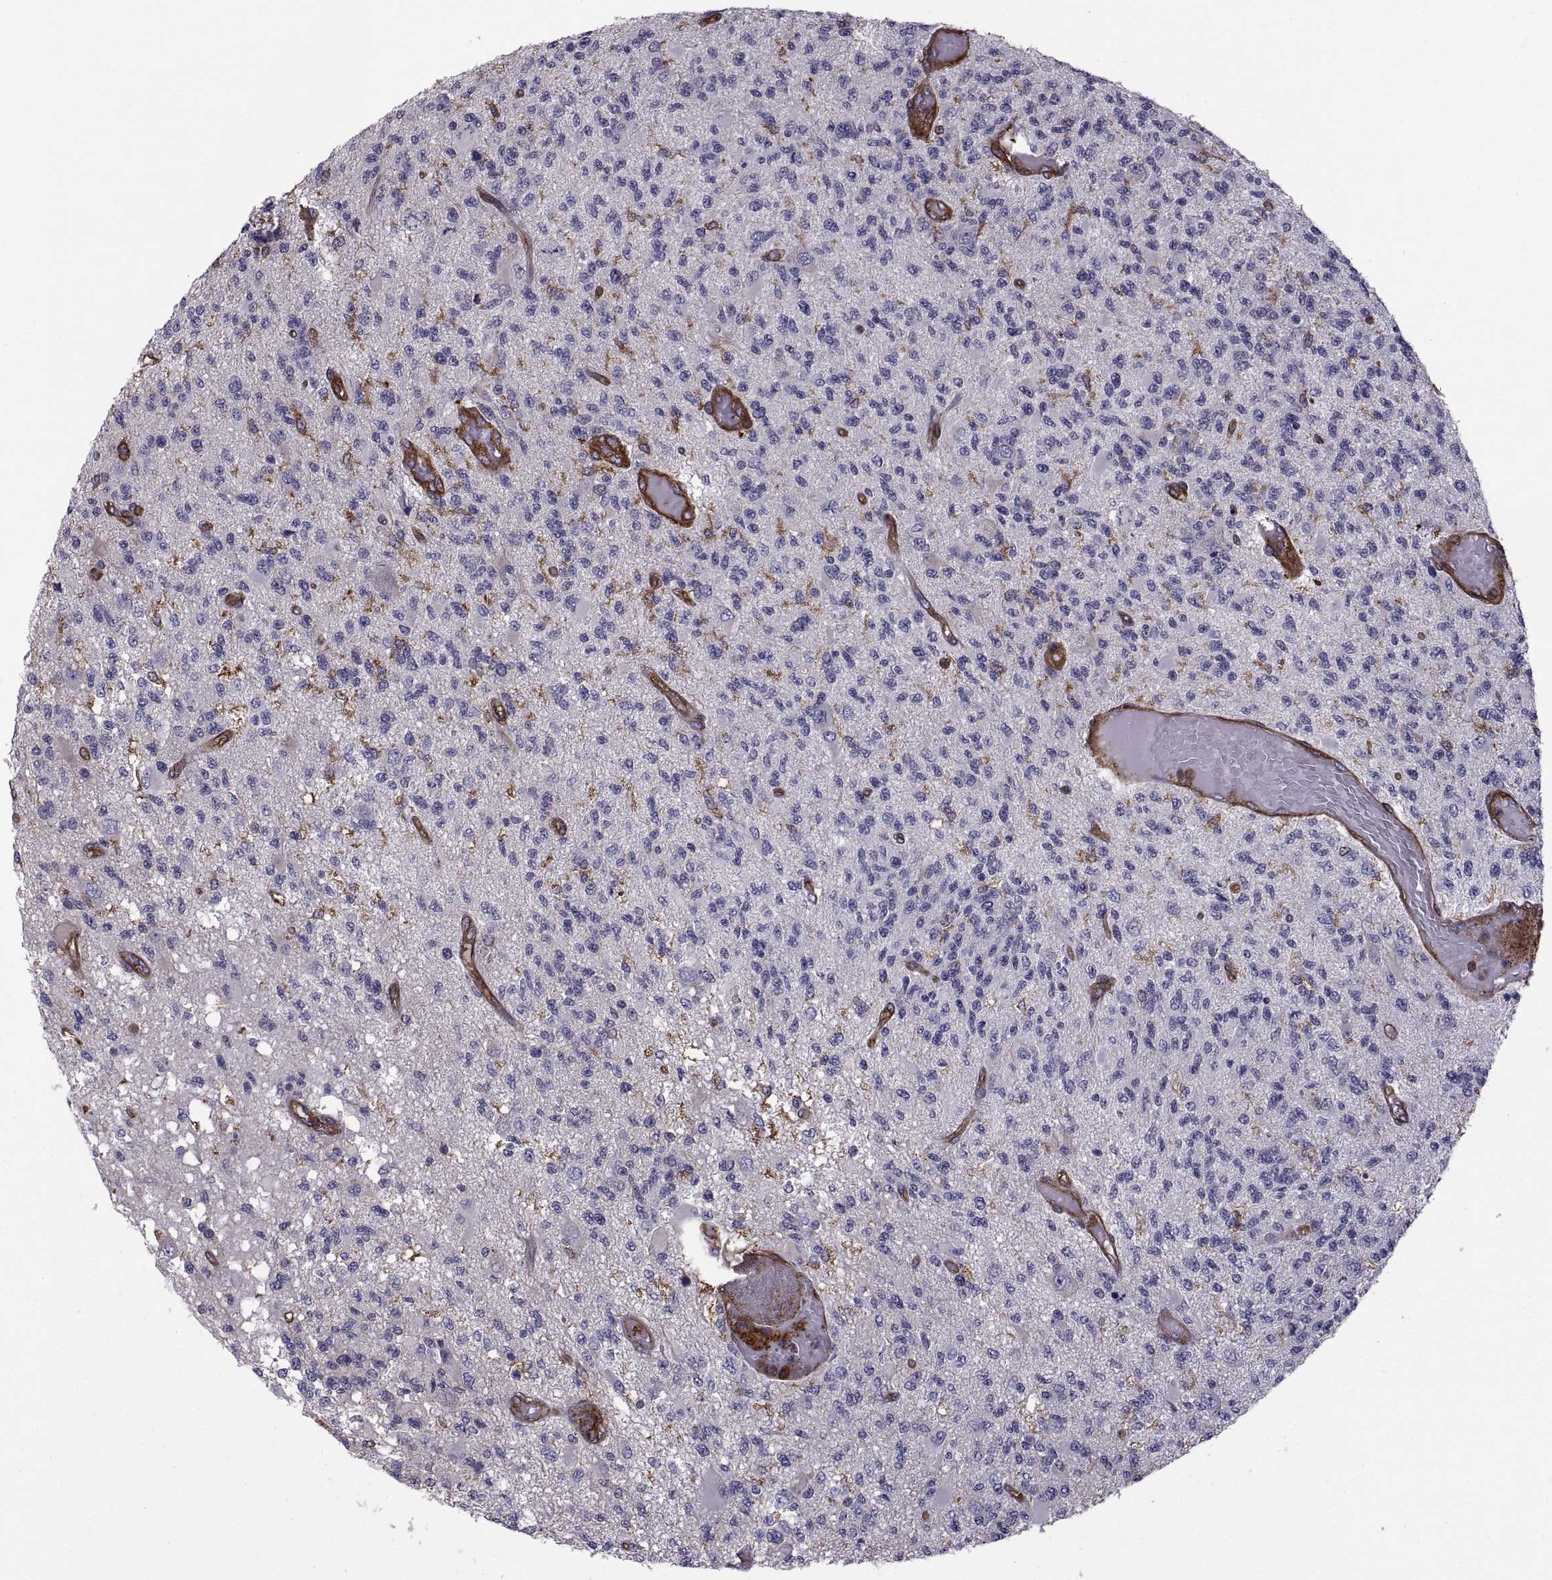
{"staining": {"intensity": "negative", "quantity": "none", "location": "none"}, "tissue": "glioma", "cell_type": "Tumor cells", "image_type": "cancer", "snomed": [{"axis": "morphology", "description": "Glioma, malignant, High grade"}, {"axis": "topography", "description": "Brain"}], "caption": "The micrograph exhibits no staining of tumor cells in high-grade glioma (malignant).", "gene": "MYH9", "patient": {"sex": "female", "age": 63}}